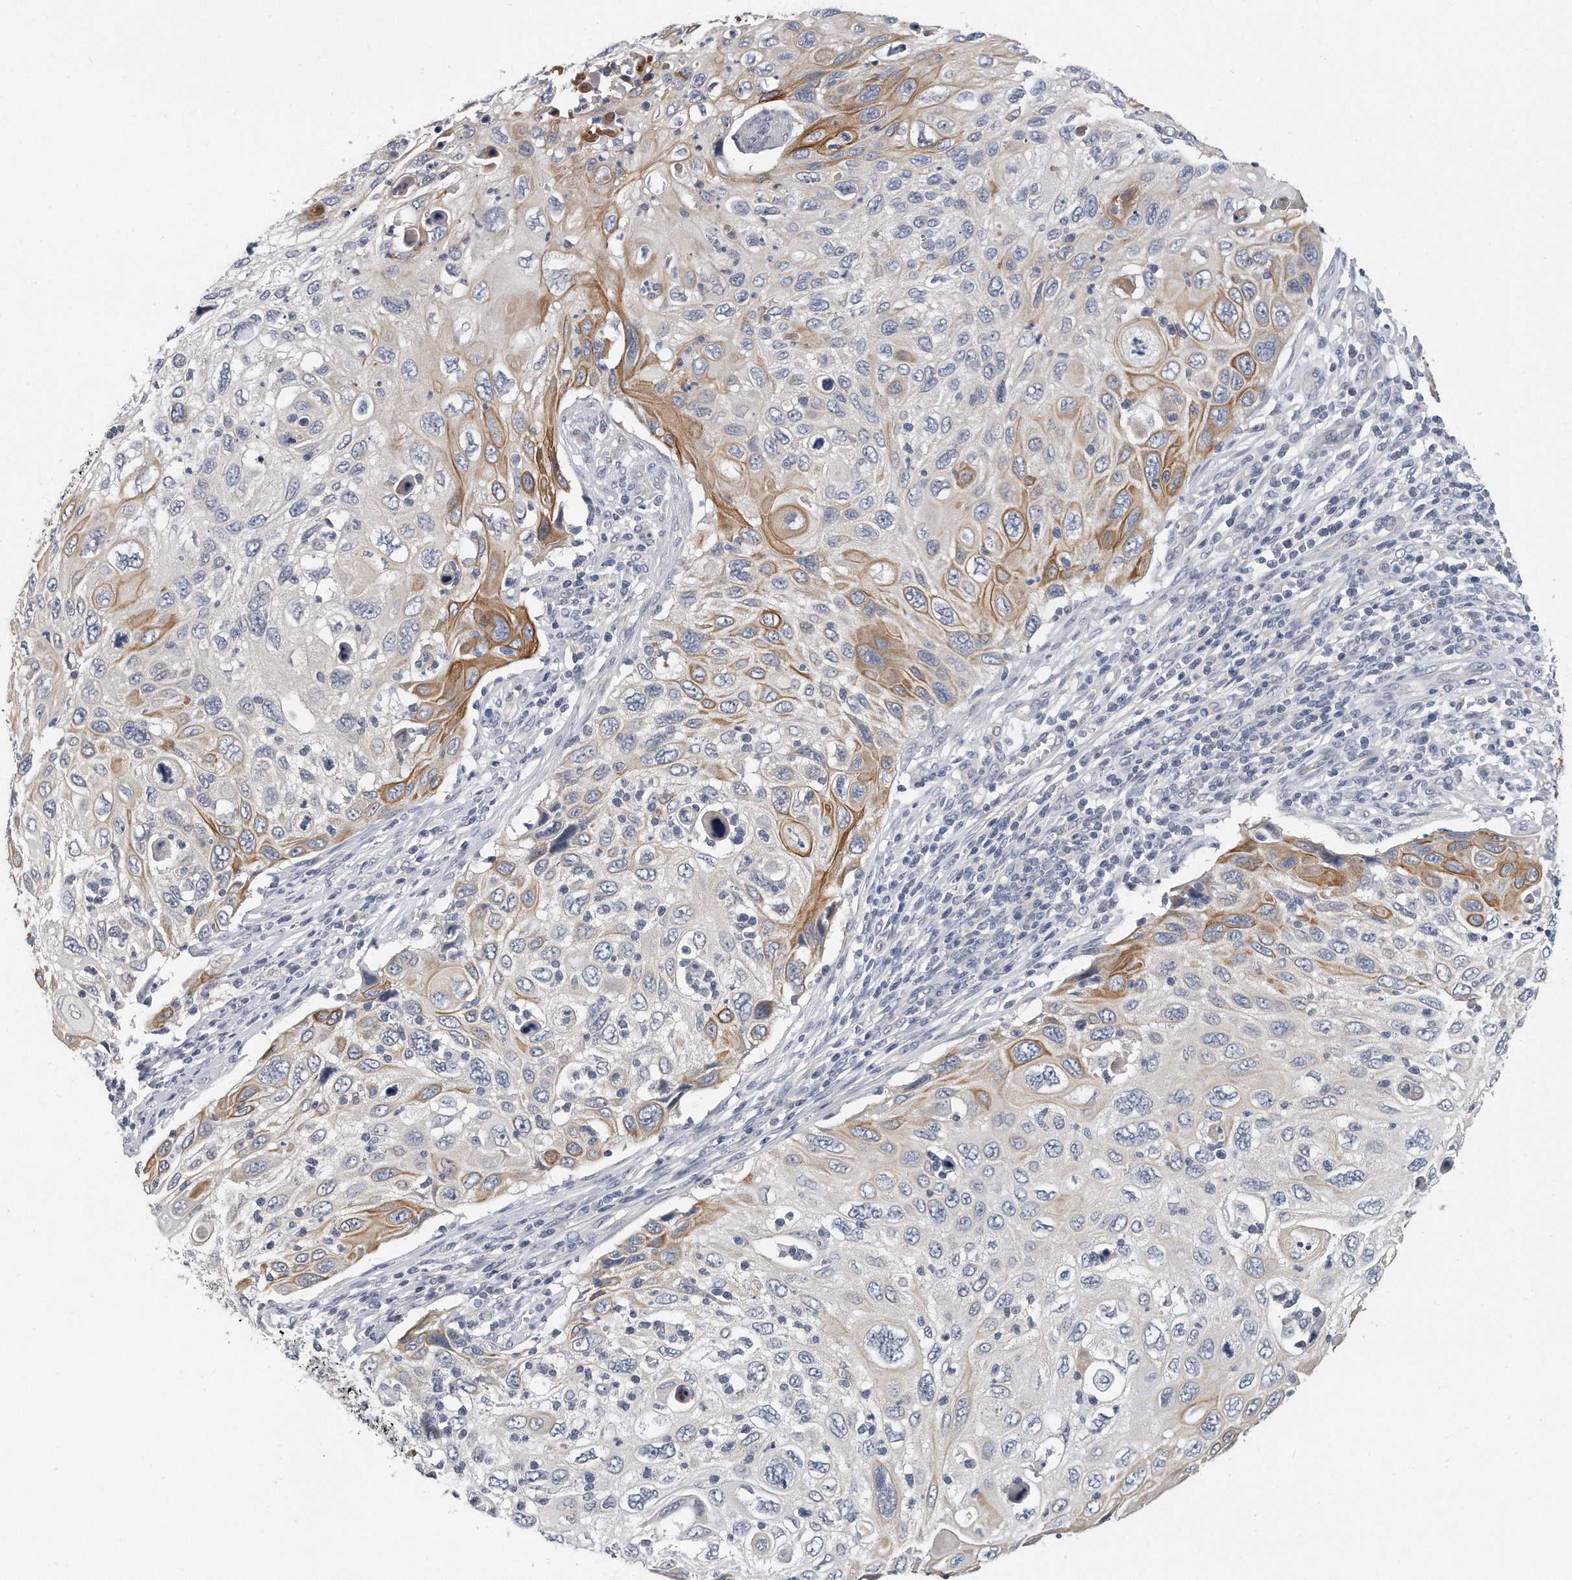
{"staining": {"intensity": "moderate", "quantity": "<25%", "location": "cytoplasmic/membranous"}, "tissue": "cervical cancer", "cell_type": "Tumor cells", "image_type": "cancer", "snomed": [{"axis": "morphology", "description": "Squamous cell carcinoma, NOS"}, {"axis": "topography", "description": "Cervix"}], "caption": "Immunohistochemistry (IHC) histopathology image of human squamous cell carcinoma (cervical) stained for a protein (brown), which shows low levels of moderate cytoplasmic/membranous expression in approximately <25% of tumor cells.", "gene": "KLHL7", "patient": {"sex": "female", "age": 70}}